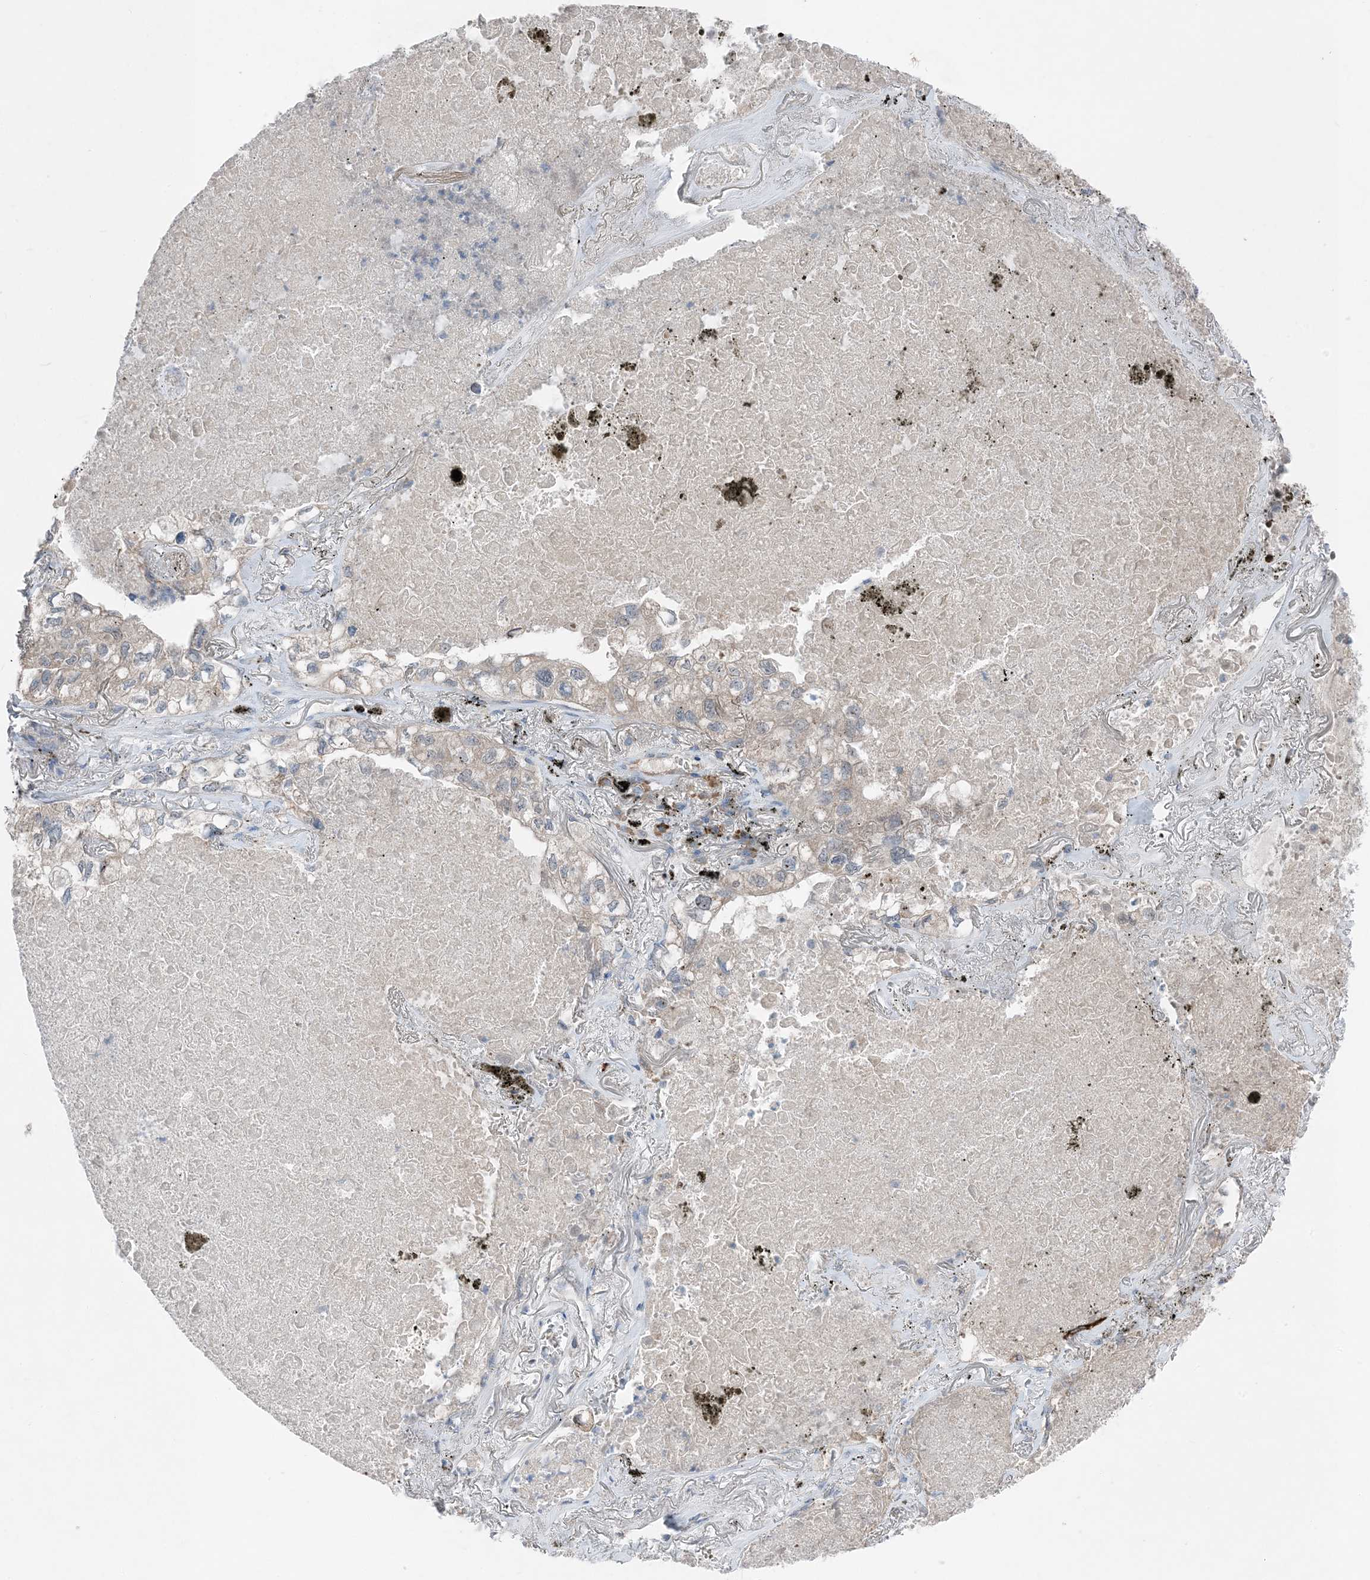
{"staining": {"intensity": "negative", "quantity": "none", "location": "none"}, "tissue": "lung cancer", "cell_type": "Tumor cells", "image_type": "cancer", "snomed": [{"axis": "morphology", "description": "Adenocarcinoma, NOS"}, {"axis": "topography", "description": "Lung"}], "caption": "There is no significant positivity in tumor cells of lung adenocarcinoma.", "gene": "DHX30", "patient": {"sex": "male", "age": 65}}